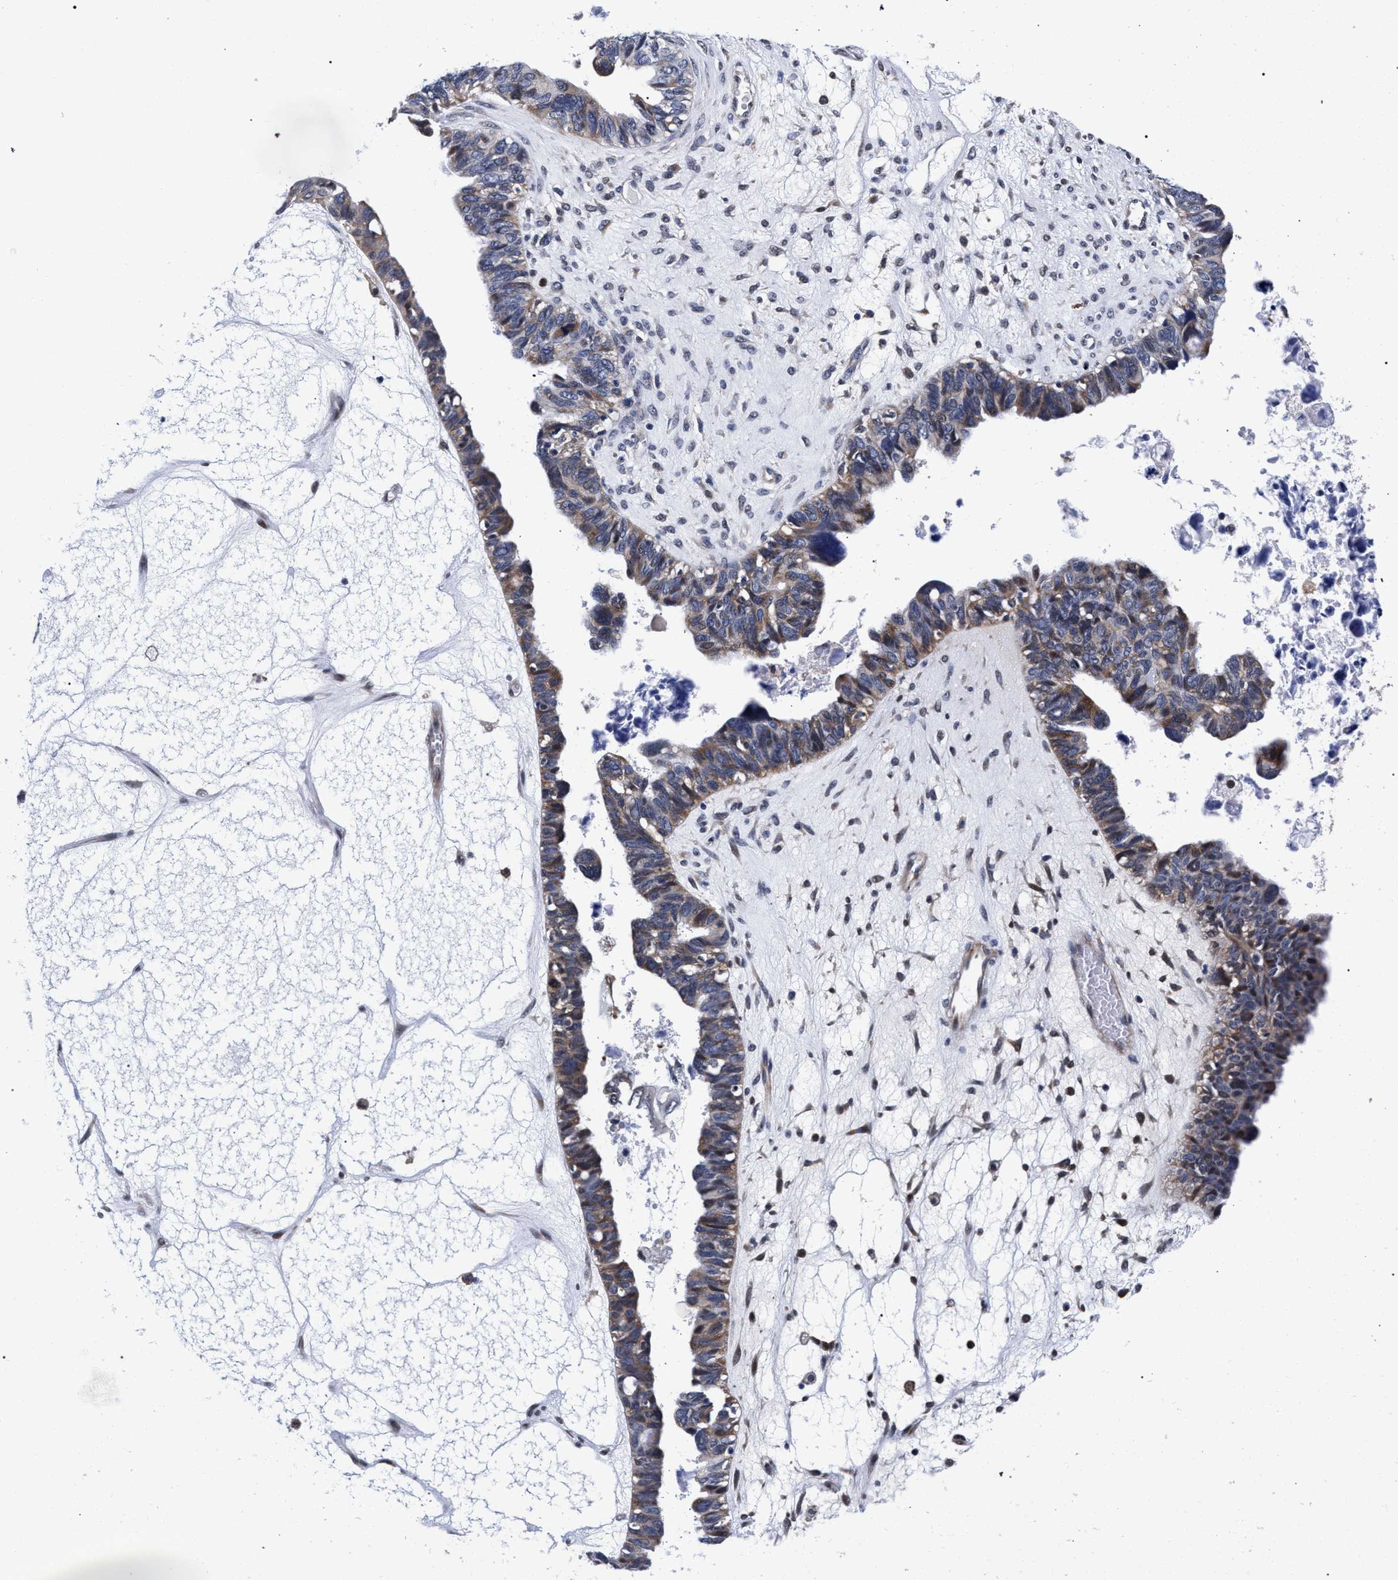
{"staining": {"intensity": "weak", "quantity": "25%-75%", "location": "cytoplasmic/membranous"}, "tissue": "ovarian cancer", "cell_type": "Tumor cells", "image_type": "cancer", "snomed": [{"axis": "morphology", "description": "Cystadenocarcinoma, serous, NOS"}, {"axis": "topography", "description": "Ovary"}], "caption": "Immunohistochemical staining of human serous cystadenocarcinoma (ovarian) displays low levels of weak cytoplasmic/membranous protein staining in approximately 25%-75% of tumor cells.", "gene": "ZNF462", "patient": {"sex": "female", "age": 79}}